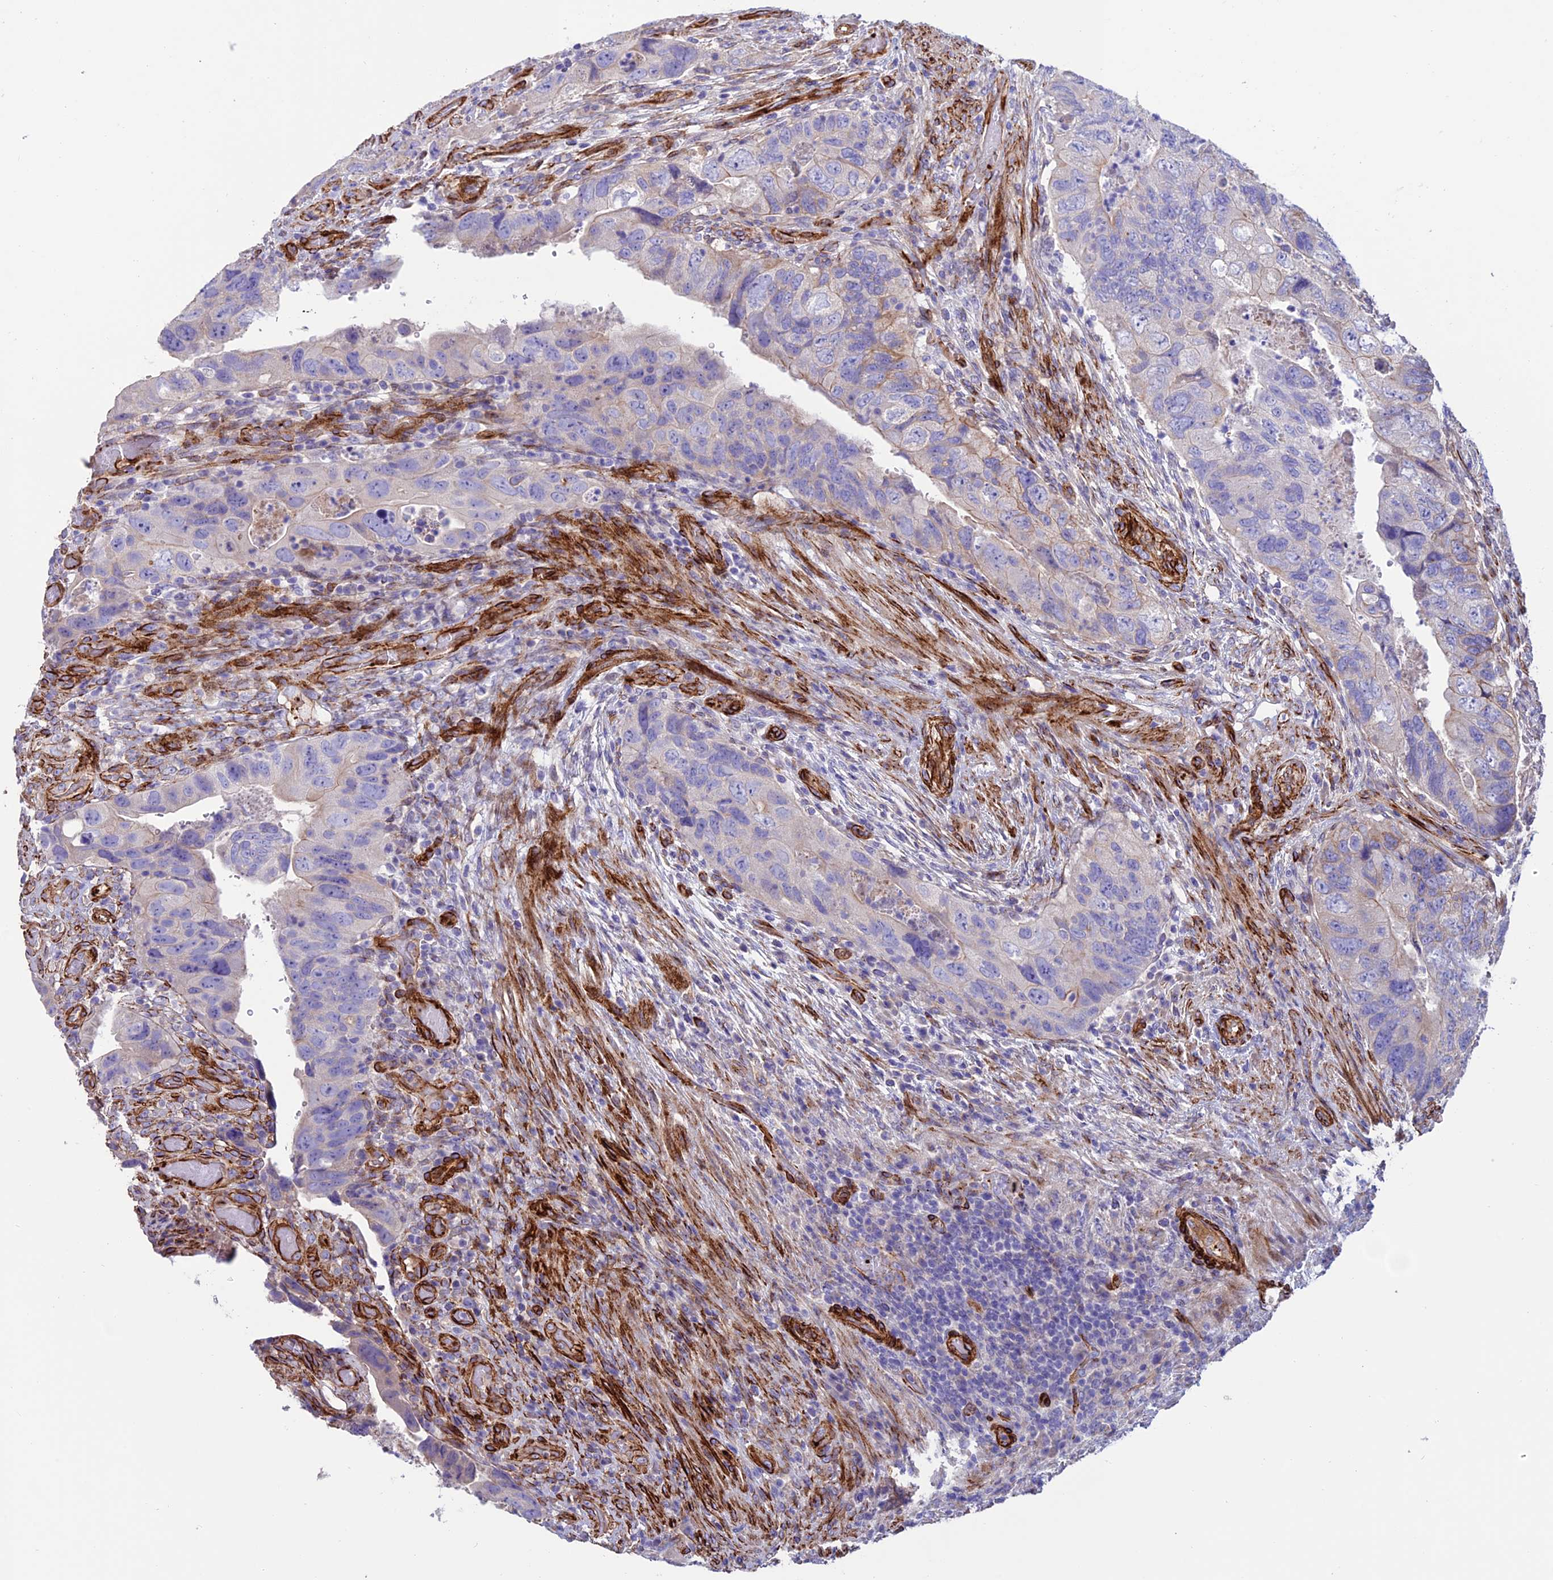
{"staining": {"intensity": "weak", "quantity": "<25%", "location": "cytoplasmic/membranous"}, "tissue": "colorectal cancer", "cell_type": "Tumor cells", "image_type": "cancer", "snomed": [{"axis": "morphology", "description": "Adenocarcinoma, NOS"}, {"axis": "topography", "description": "Rectum"}], "caption": "An image of colorectal adenocarcinoma stained for a protein demonstrates no brown staining in tumor cells. (DAB (3,3'-diaminobenzidine) IHC visualized using brightfield microscopy, high magnification).", "gene": "REX1BD", "patient": {"sex": "male", "age": 63}}